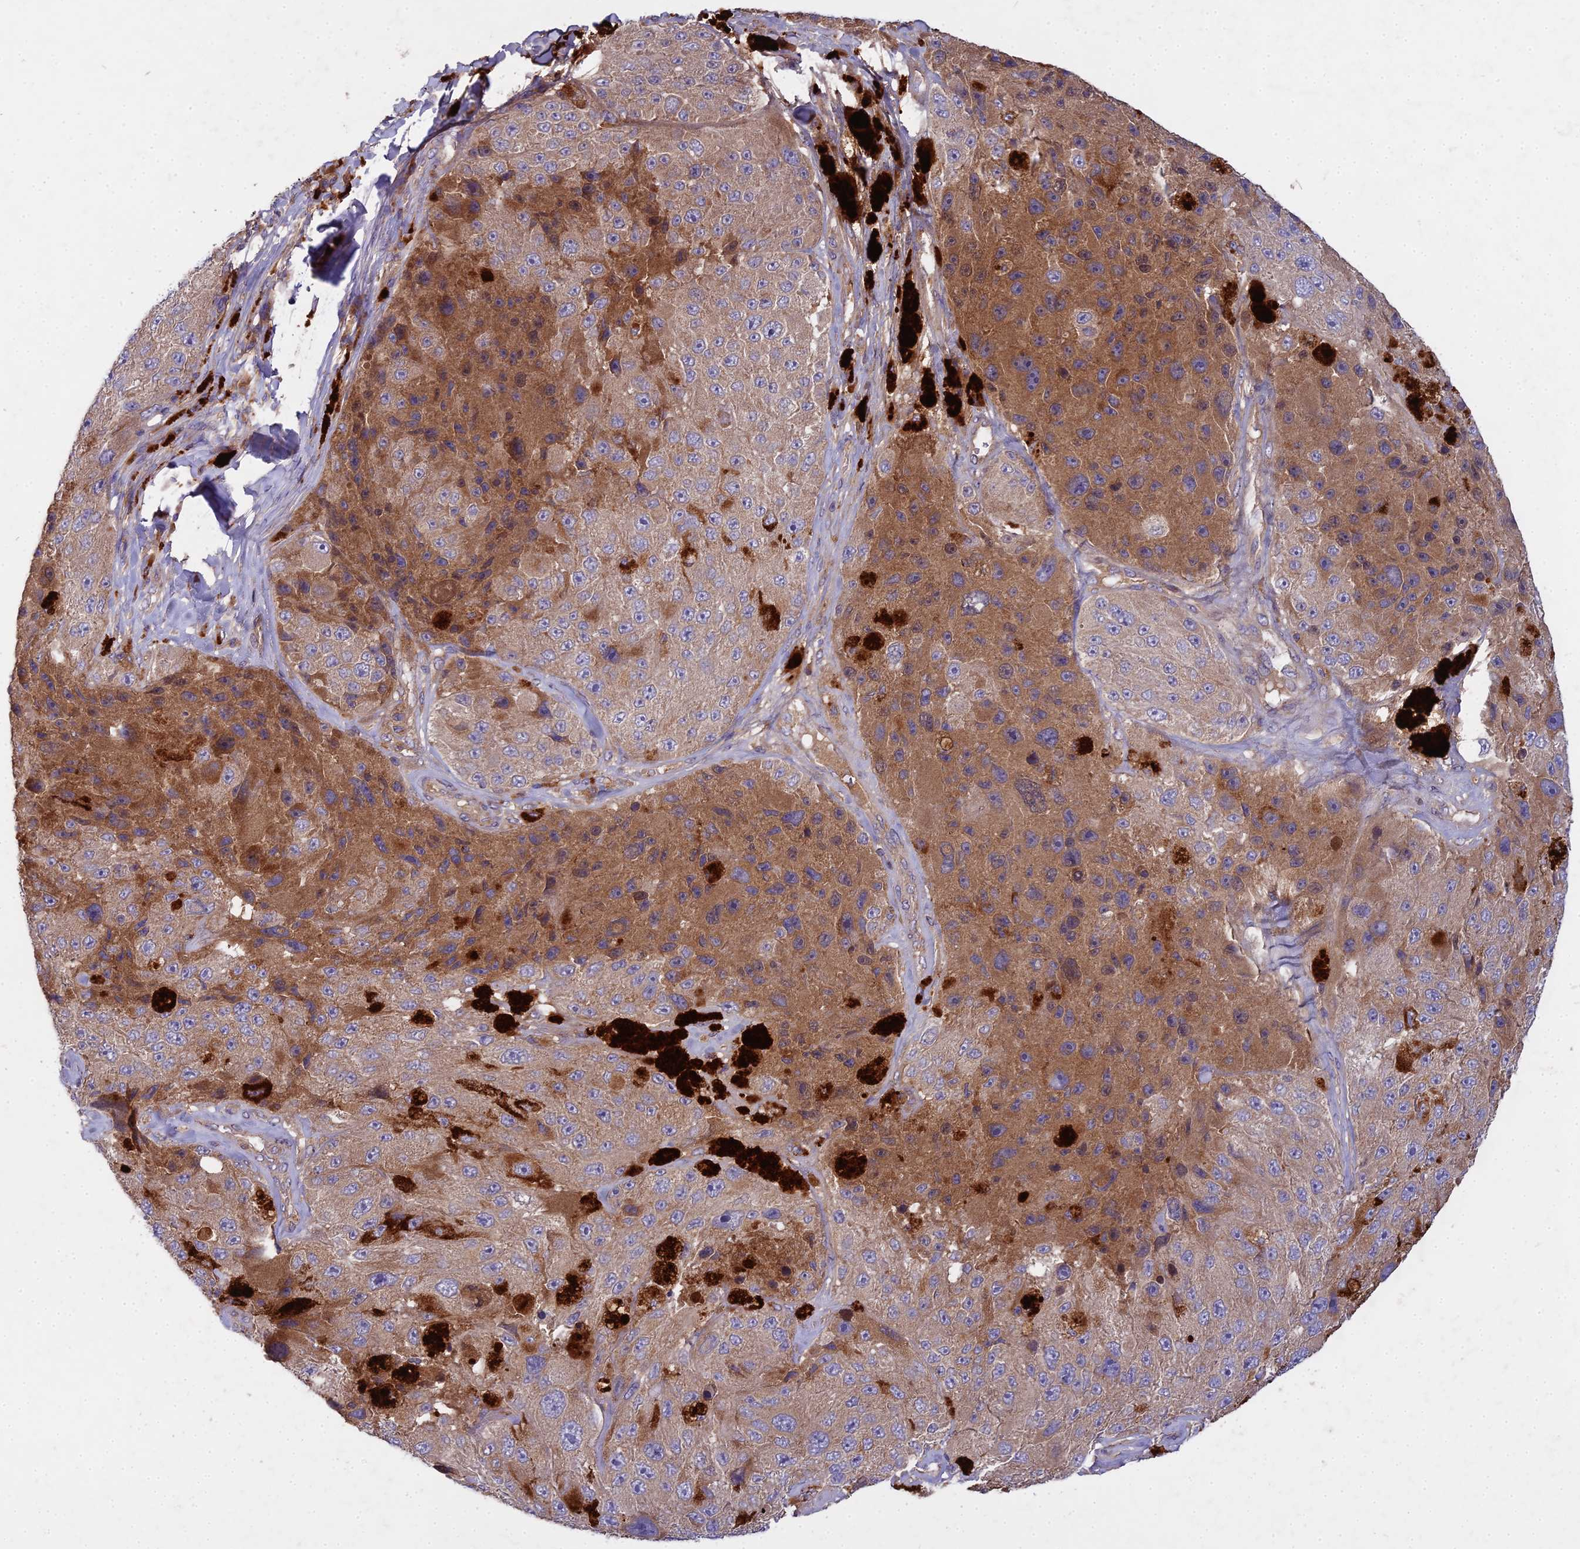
{"staining": {"intensity": "moderate", "quantity": "25%-75%", "location": "cytoplasmic/membranous"}, "tissue": "melanoma", "cell_type": "Tumor cells", "image_type": "cancer", "snomed": [{"axis": "morphology", "description": "Malignant melanoma, Metastatic site"}, {"axis": "topography", "description": "Lymph node"}], "caption": "Malignant melanoma (metastatic site) stained with DAB IHC displays medium levels of moderate cytoplasmic/membranous positivity in about 25%-75% of tumor cells. (Brightfield microscopy of DAB IHC at high magnification).", "gene": "CCDC167", "patient": {"sex": "male", "age": 62}}